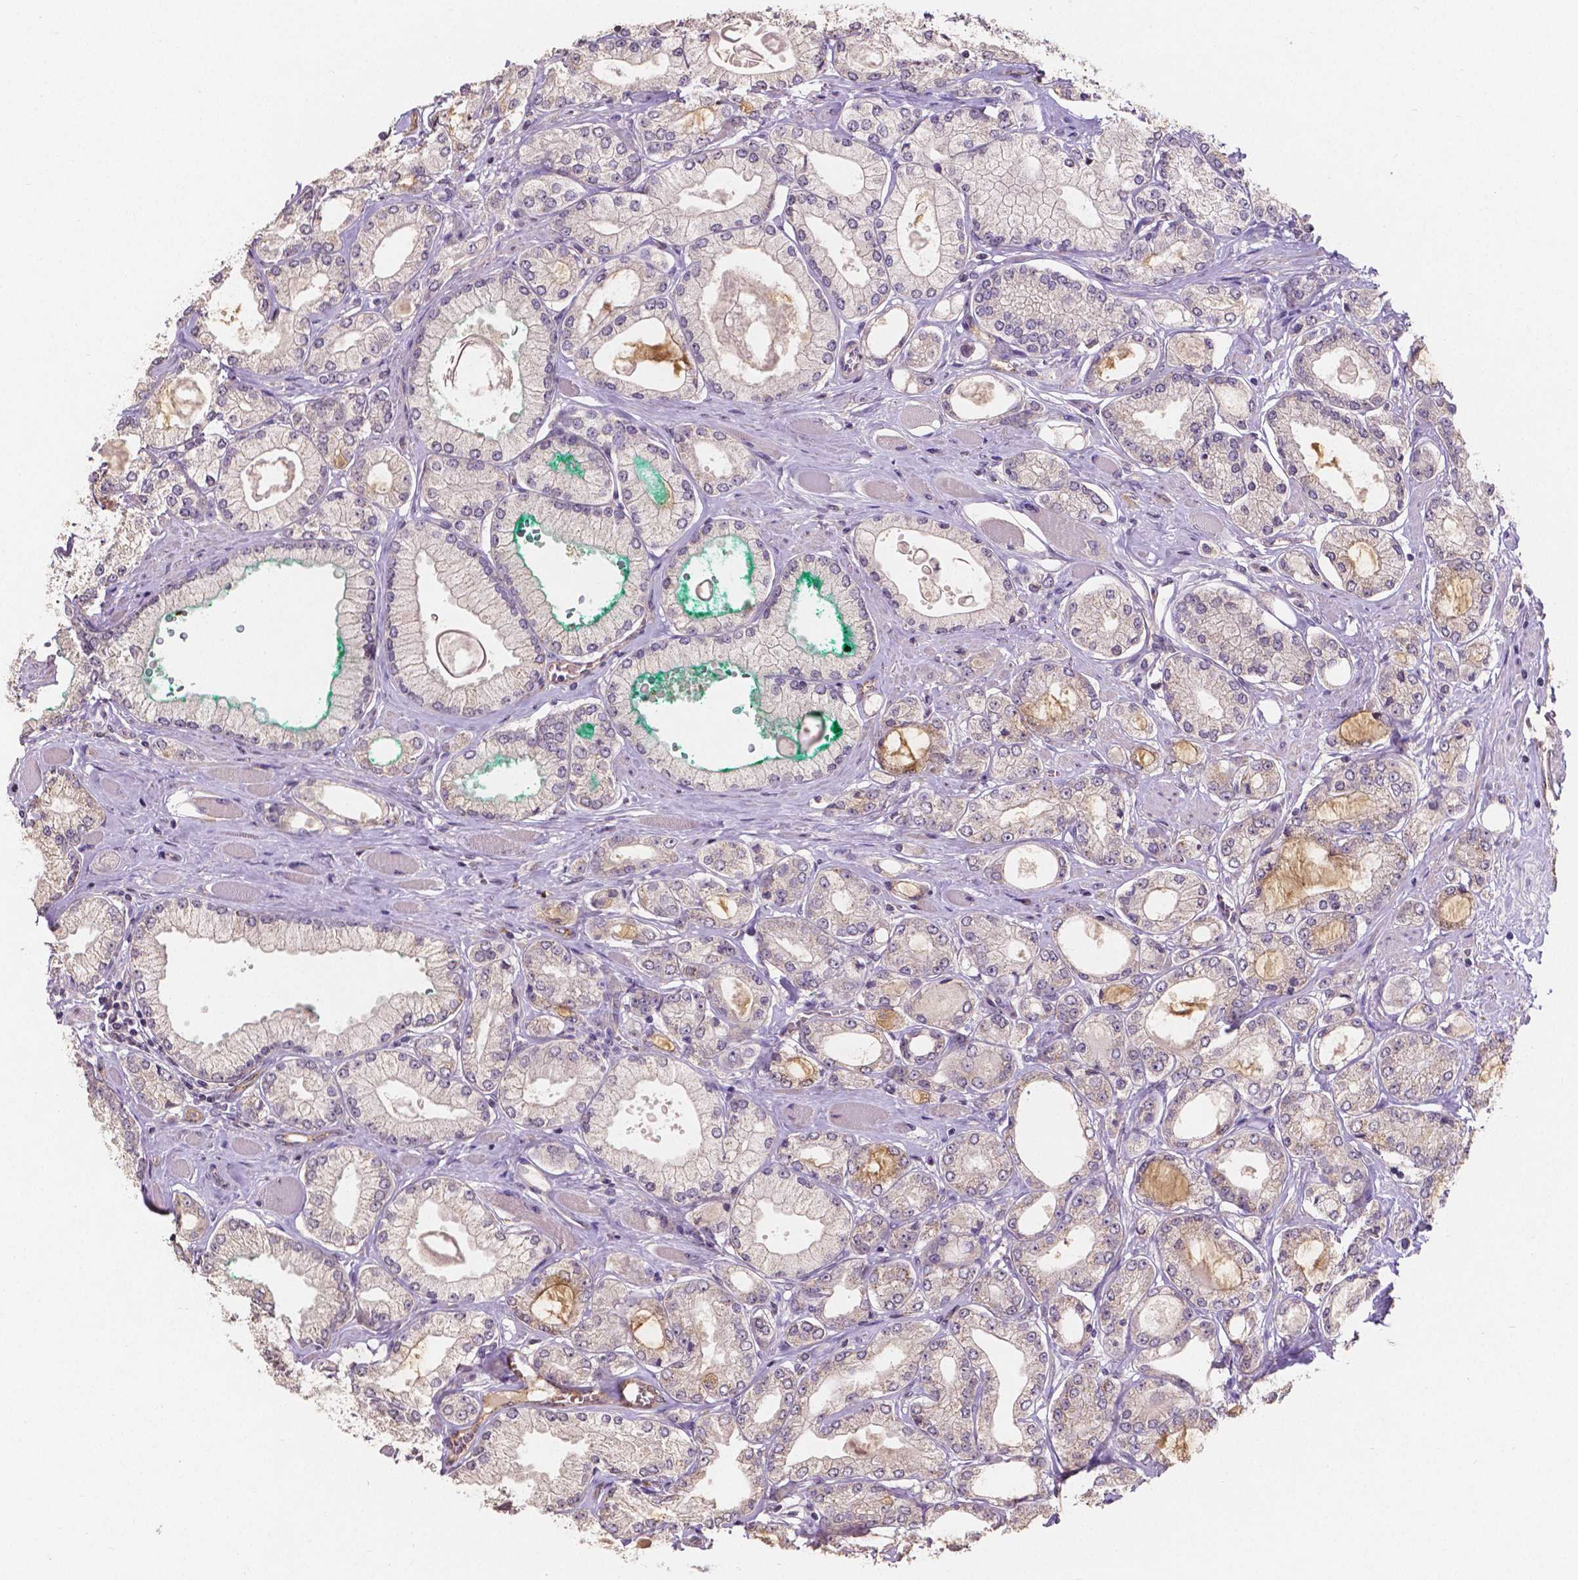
{"staining": {"intensity": "weak", "quantity": "<25%", "location": "cytoplasmic/membranous"}, "tissue": "prostate cancer", "cell_type": "Tumor cells", "image_type": "cancer", "snomed": [{"axis": "morphology", "description": "Adenocarcinoma, High grade"}, {"axis": "topography", "description": "Prostate"}], "caption": "High magnification brightfield microscopy of prostate high-grade adenocarcinoma stained with DAB (brown) and counterstained with hematoxylin (blue): tumor cells show no significant staining. The staining is performed using DAB brown chromogen with nuclei counter-stained in using hematoxylin.", "gene": "ELAVL2", "patient": {"sex": "male", "age": 68}}